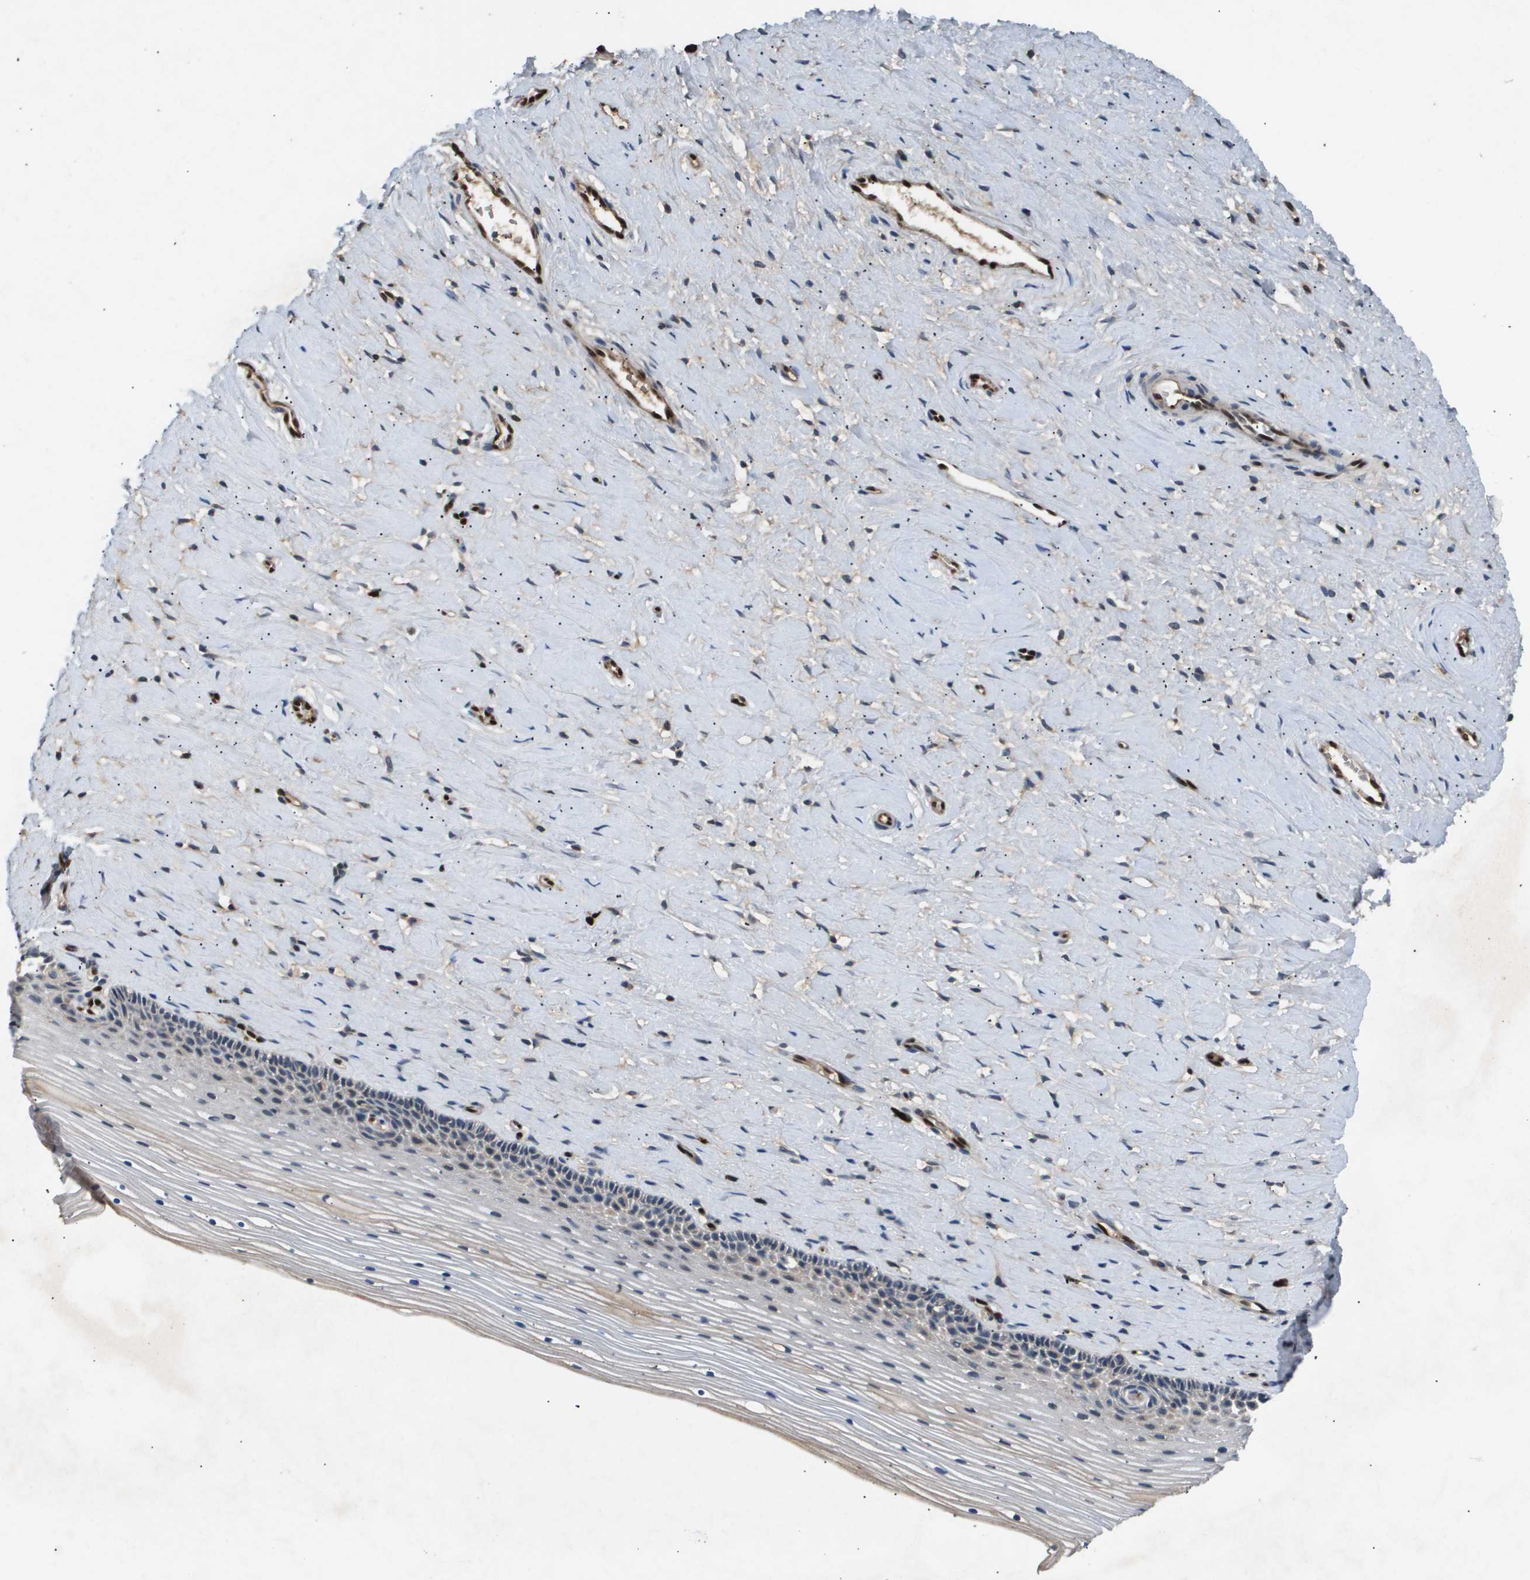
{"staining": {"intensity": "weak", "quantity": "<25%", "location": "cytoplasmic/membranous"}, "tissue": "cervix", "cell_type": "Squamous epithelial cells", "image_type": "normal", "snomed": [{"axis": "morphology", "description": "Normal tissue, NOS"}, {"axis": "topography", "description": "Cervix"}], "caption": "The immunohistochemistry (IHC) image has no significant staining in squamous epithelial cells of cervix. Nuclei are stained in blue.", "gene": "ERG", "patient": {"sex": "female", "age": 39}}